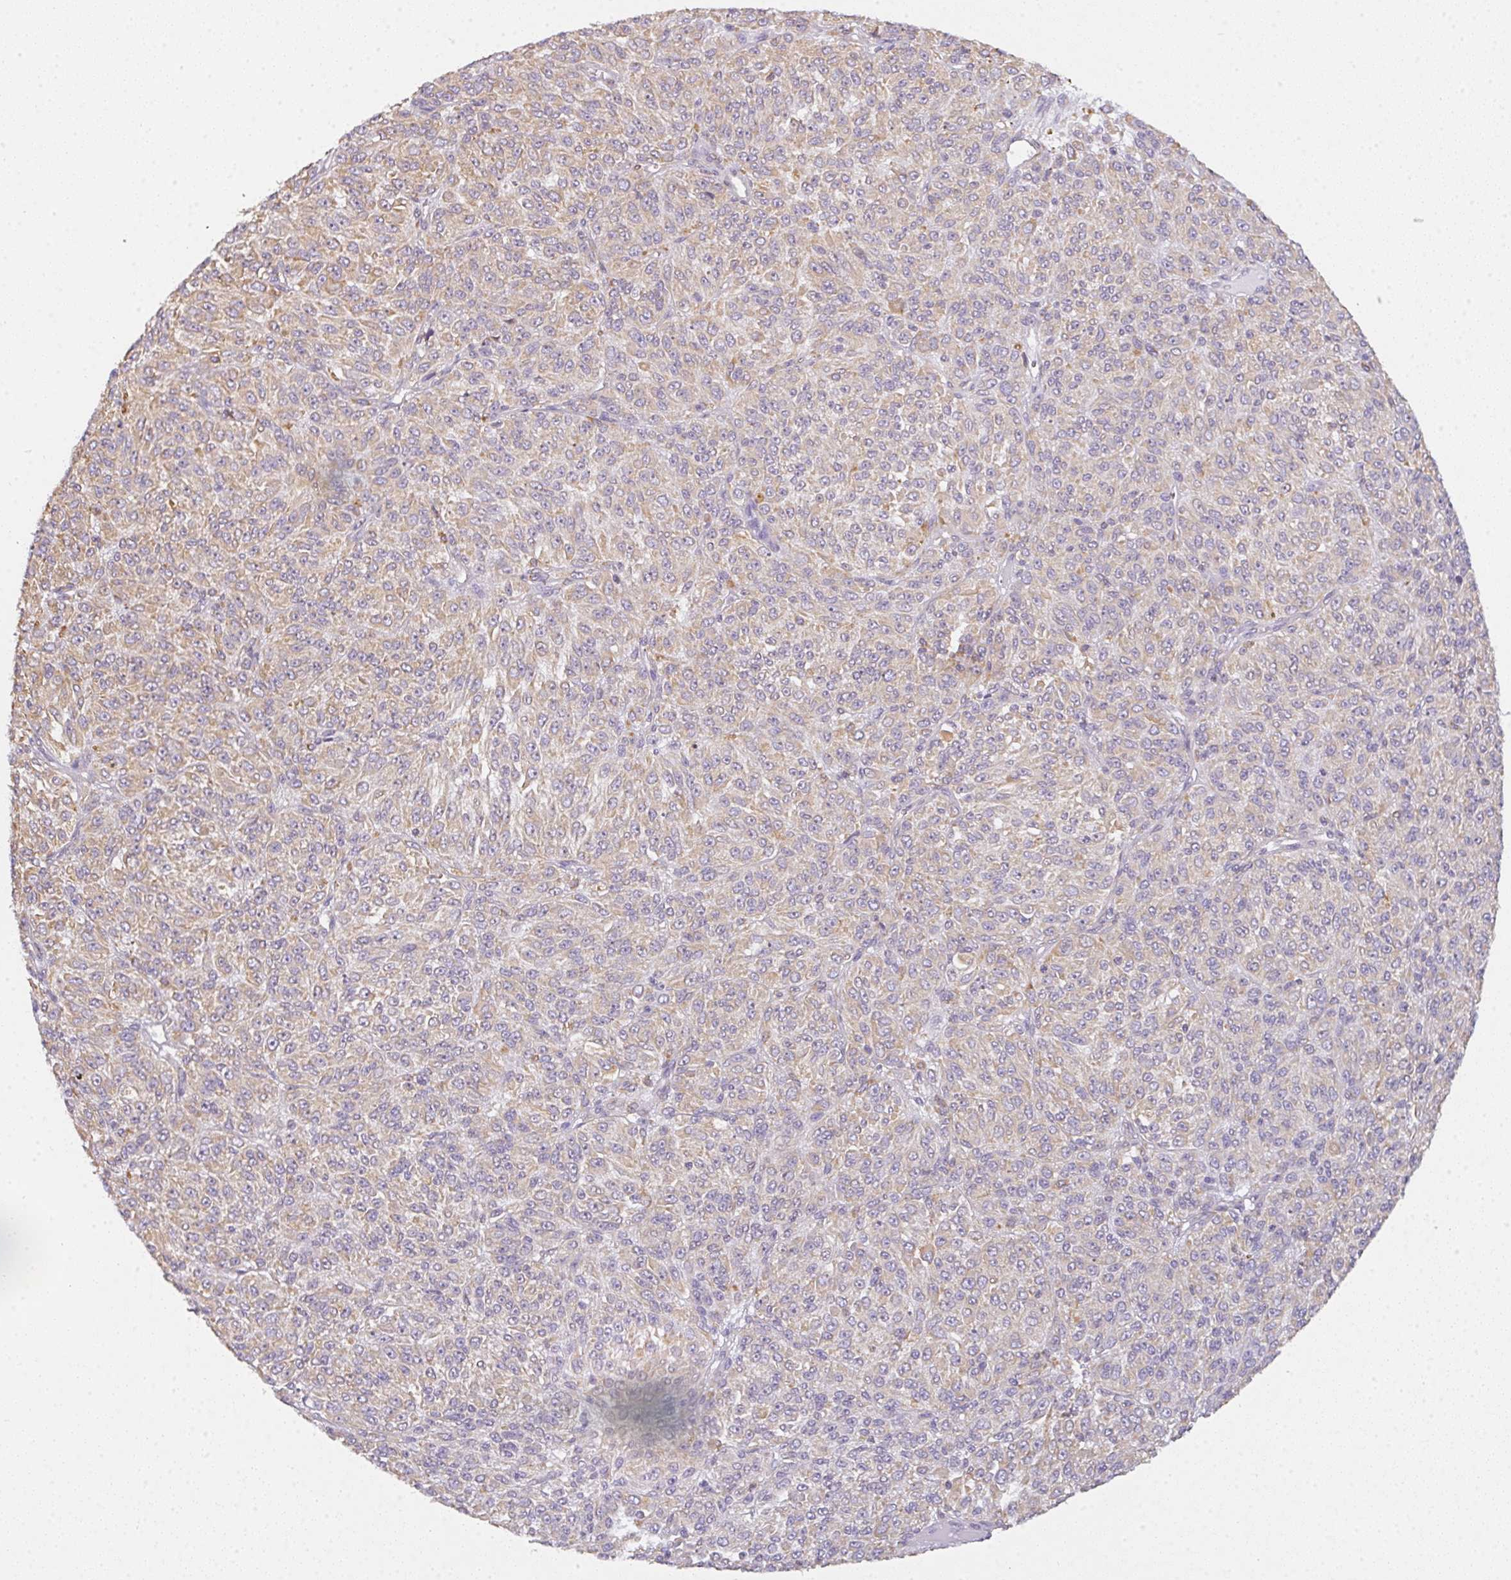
{"staining": {"intensity": "weak", "quantity": "25%-75%", "location": "cytoplasmic/membranous"}, "tissue": "melanoma", "cell_type": "Tumor cells", "image_type": "cancer", "snomed": [{"axis": "morphology", "description": "Malignant melanoma, Metastatic site"}, {"axis": "topography", "description": "Brain"}], "caption": "Melanoma stained with a protein marker demonstrates weak staining in tumor cells.", "gene": "DOK4", "patient": {"sex": "female", "age": 56}}